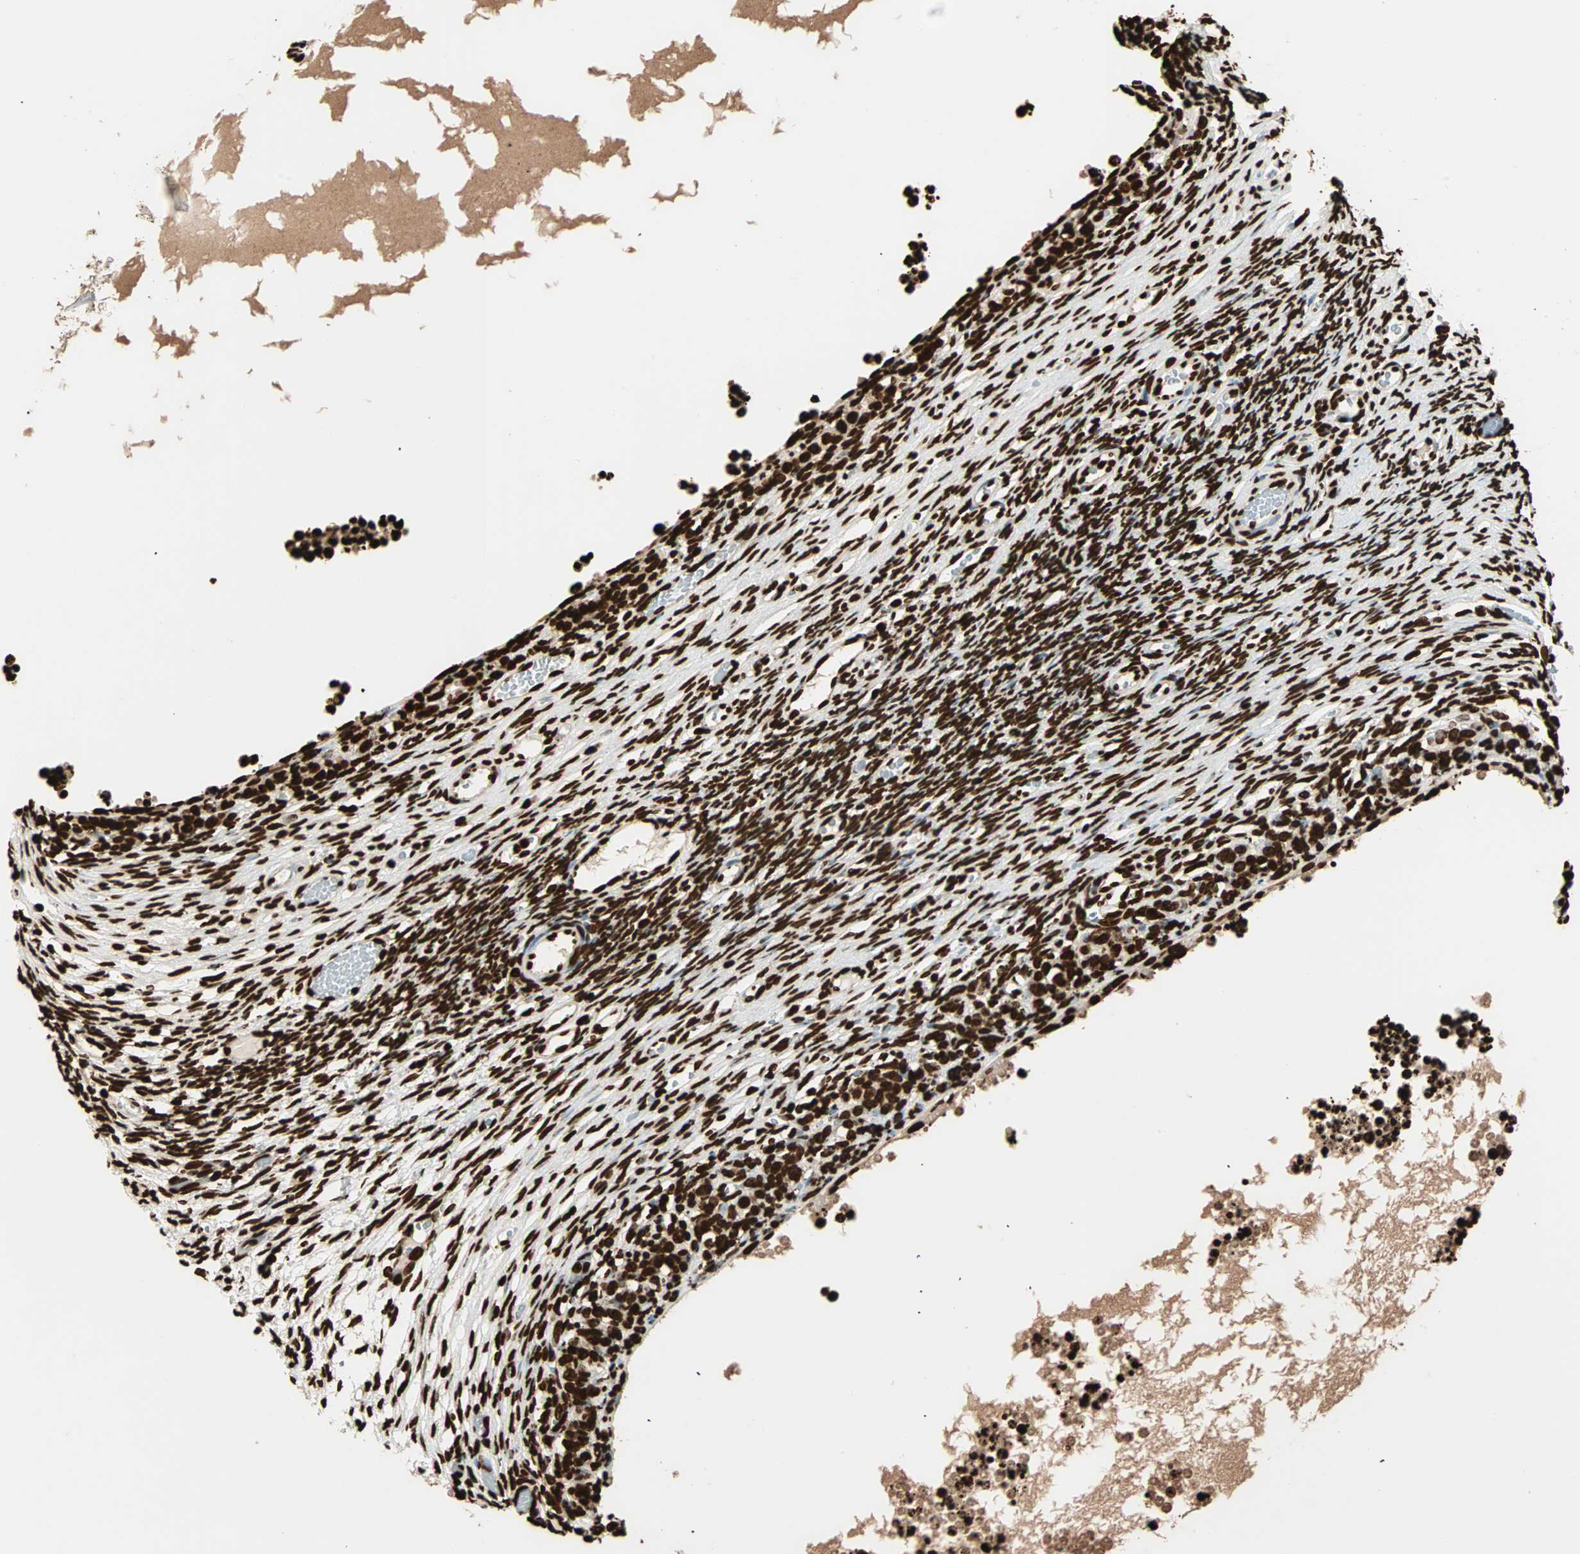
{"staining": {"intensity": "strong", "quantity": ">75%", "location": "nuclear"}, "tissue": "ovary", "cell_type": "Ovarian stroma cells", "image_type": "normal", "snomed": [{"axis": "morphology", "description": "Normal tissue, NOS"}, {"axis": "topography", "description": "Ovary"}], "caption": "Immunohistochemistry micrograph of normal ovary: ovary stained using immunohistochemistry (IHC) demonstrates high levels of strong protein expression localized specifically in the nuclear of ovarian stroma cells, appearing as a nuclear brown color.", "gene": "GLI2", "patient": {"sex": "female", "age": 35}}